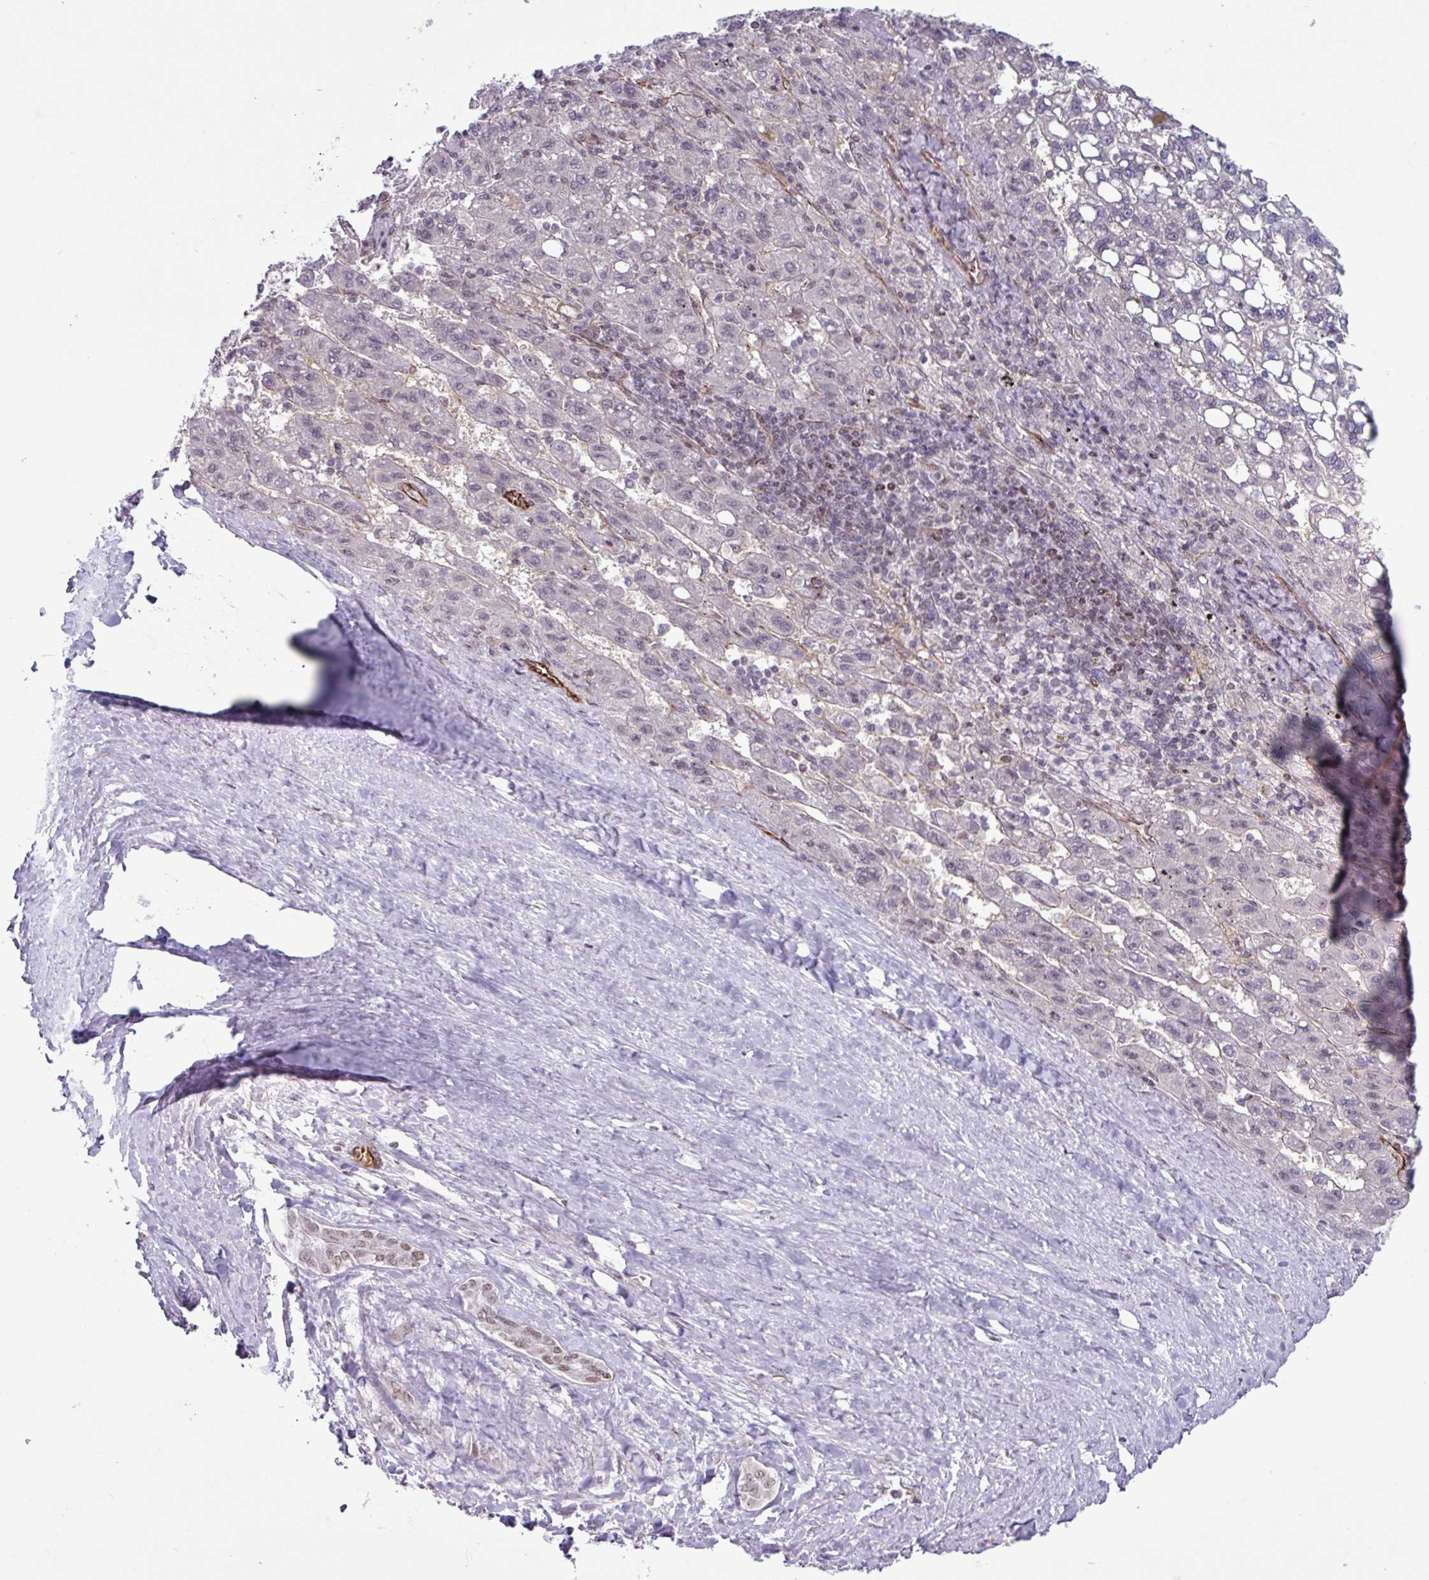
{"staining": {"intensity": "negative", "quantity": "none", "location": "none"}, "tissue": "liver cancer", "cell_type": "Tumor cells", "image_type": "cancer", "snomed": [{"axis": "morphology", "description": "Carcinoma, Hepatocellular, NOS"}, {"axis": "topography", "description": "Liver"}], "caption": "DAB immunohistochemical staining of liver cancer shows no significant positivity in tumor cells.", "gene": "CHD3", "patient": {"sex": "female", "age": 82}}